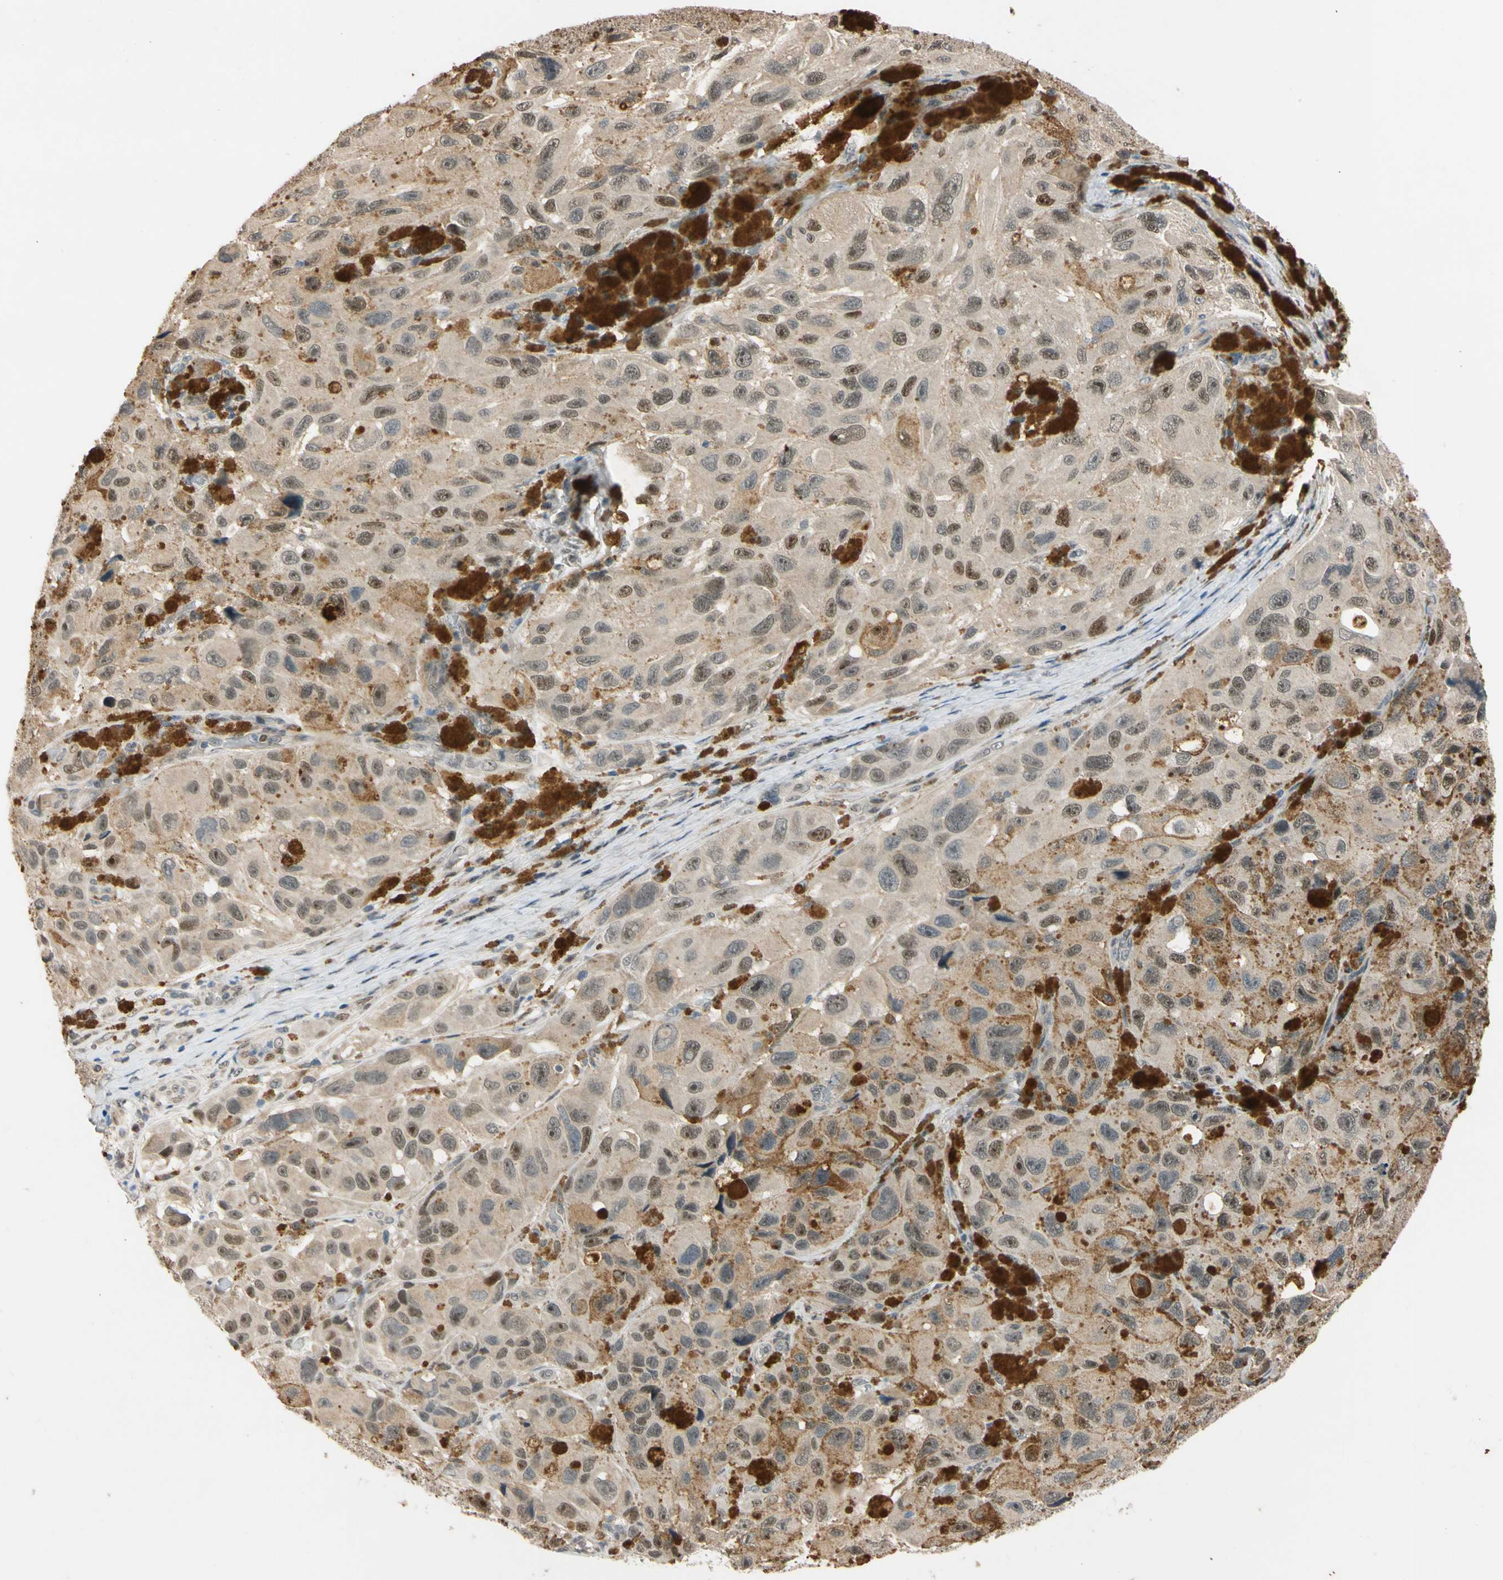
{"staining": {"intensity": "moderate", "quantity": ">75%", "location": "cytoplasmic/membranous,nuclear"}, "tissue": "melanoma", "cell_type": "Tumor cells", "image_type": "cancer", "snomed": [{"axis": "morphology", "description": "Malignant melanoma, NOS"}, {"axis": "topography", "description": "Skin"}], "caption": "A histopathology image of human melanoma stained for a protein demonstrates moderate cytoplasmic/membranous and nuclear brown staining in tumor cells. (DAB (3,3'-diaminobenzidine) IHC, brown staining for protein, blue staining for nuclei).", "gene": "RIOX2", "patient": {"sex": "female", "age": 73}}